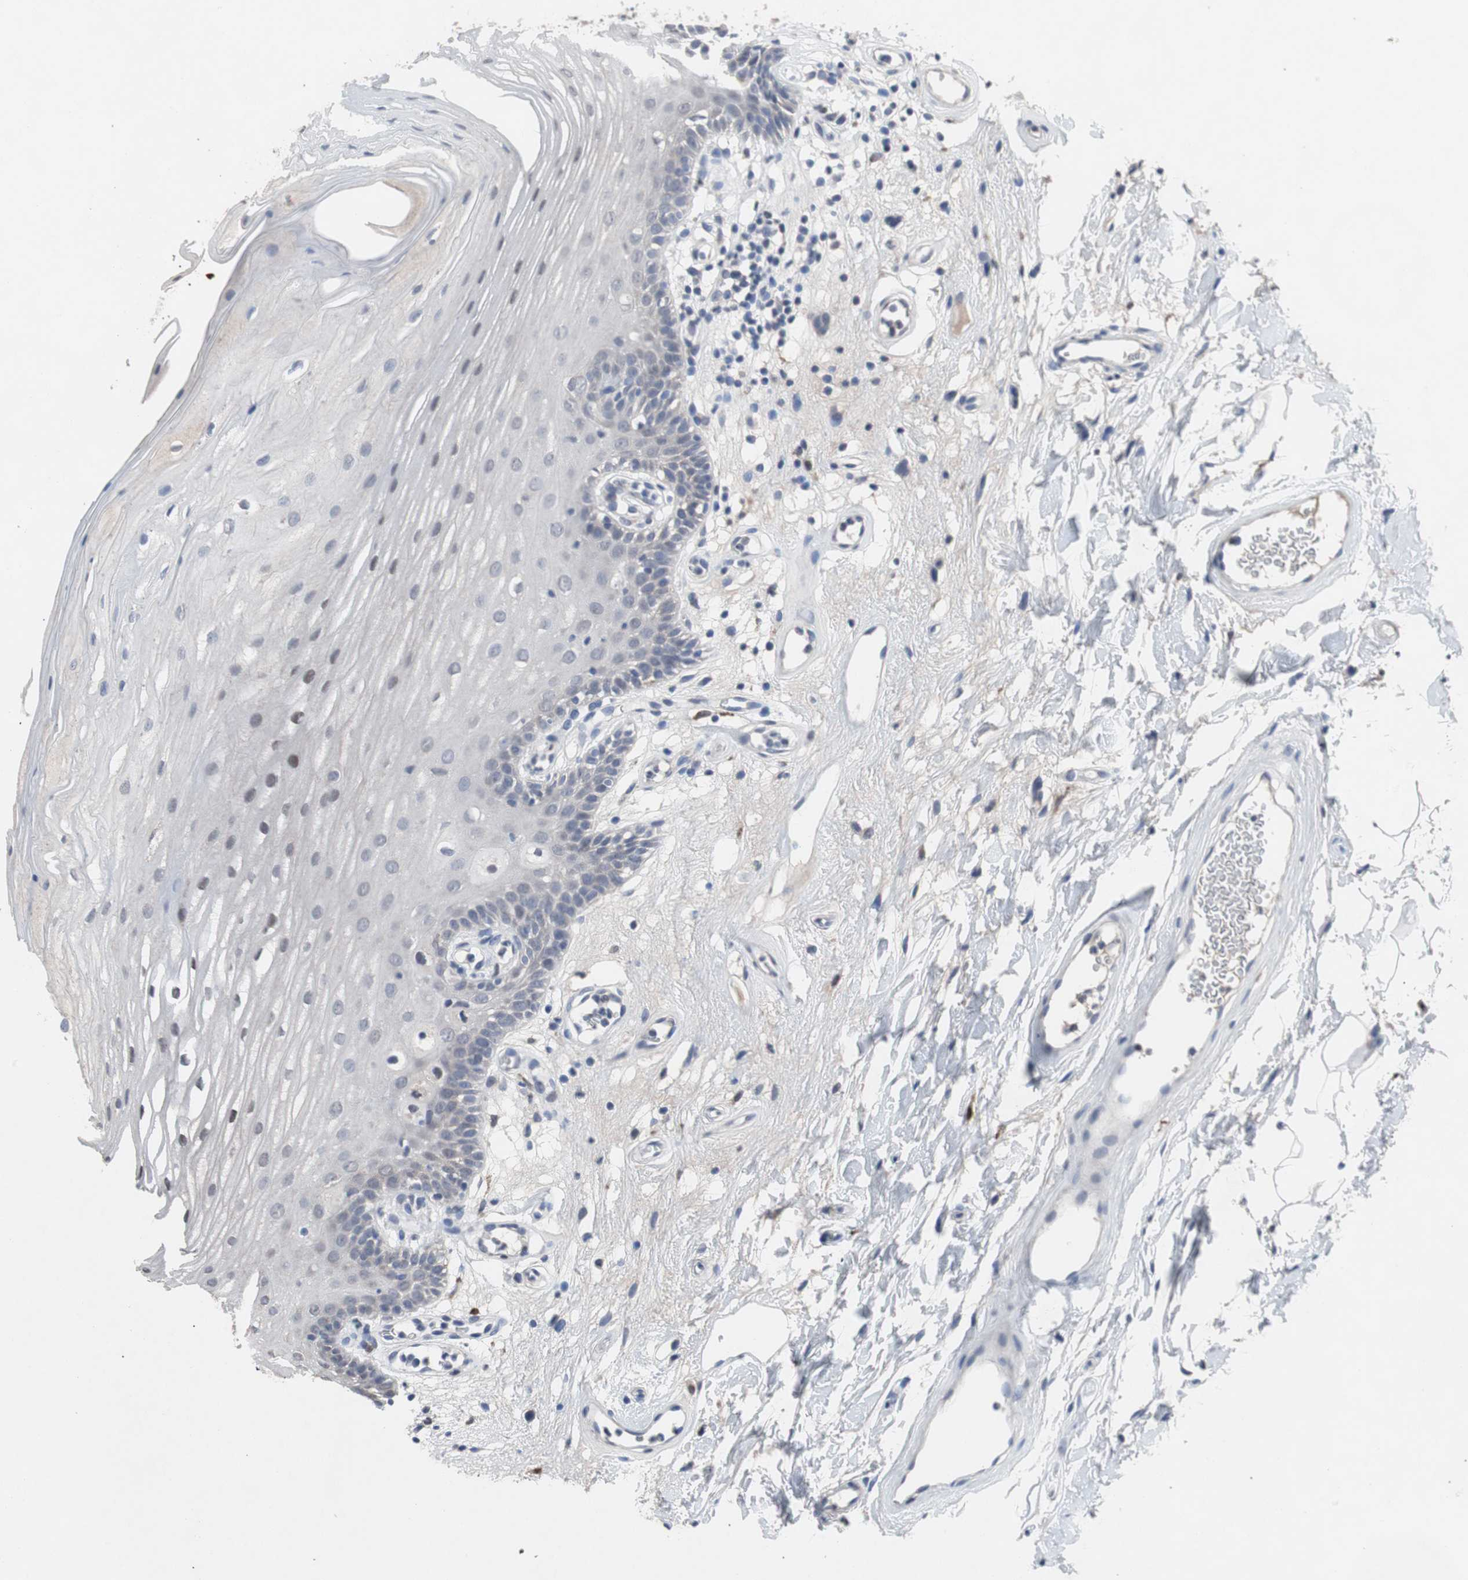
{"staining": {"intensity": "weak", "quantity": "<25%", "location": "nuclear"}, "tissue": "oral mucosa", "cell_type": "Squamous epithelial cells", "image_type": "normal", "snomed": [{"axis": "morphology", "description": "Normal tissue, NOS"}, {"axis": "morphology", "description": "Squamous cell carcinoma, NOS"}, {"axis": "topography", "description": "Skeletal muscle"}, {"axis": "topography", "description": "Oral tissue"}], "caption": "High power microscopy micrograph of an immunohistochemistry histopathology image of unremarkable oral mucosa, revealing no significant expression in squamous epithelial cells.", "gene": "RBM47", "patient": {"sex": "male", "age": 71}}